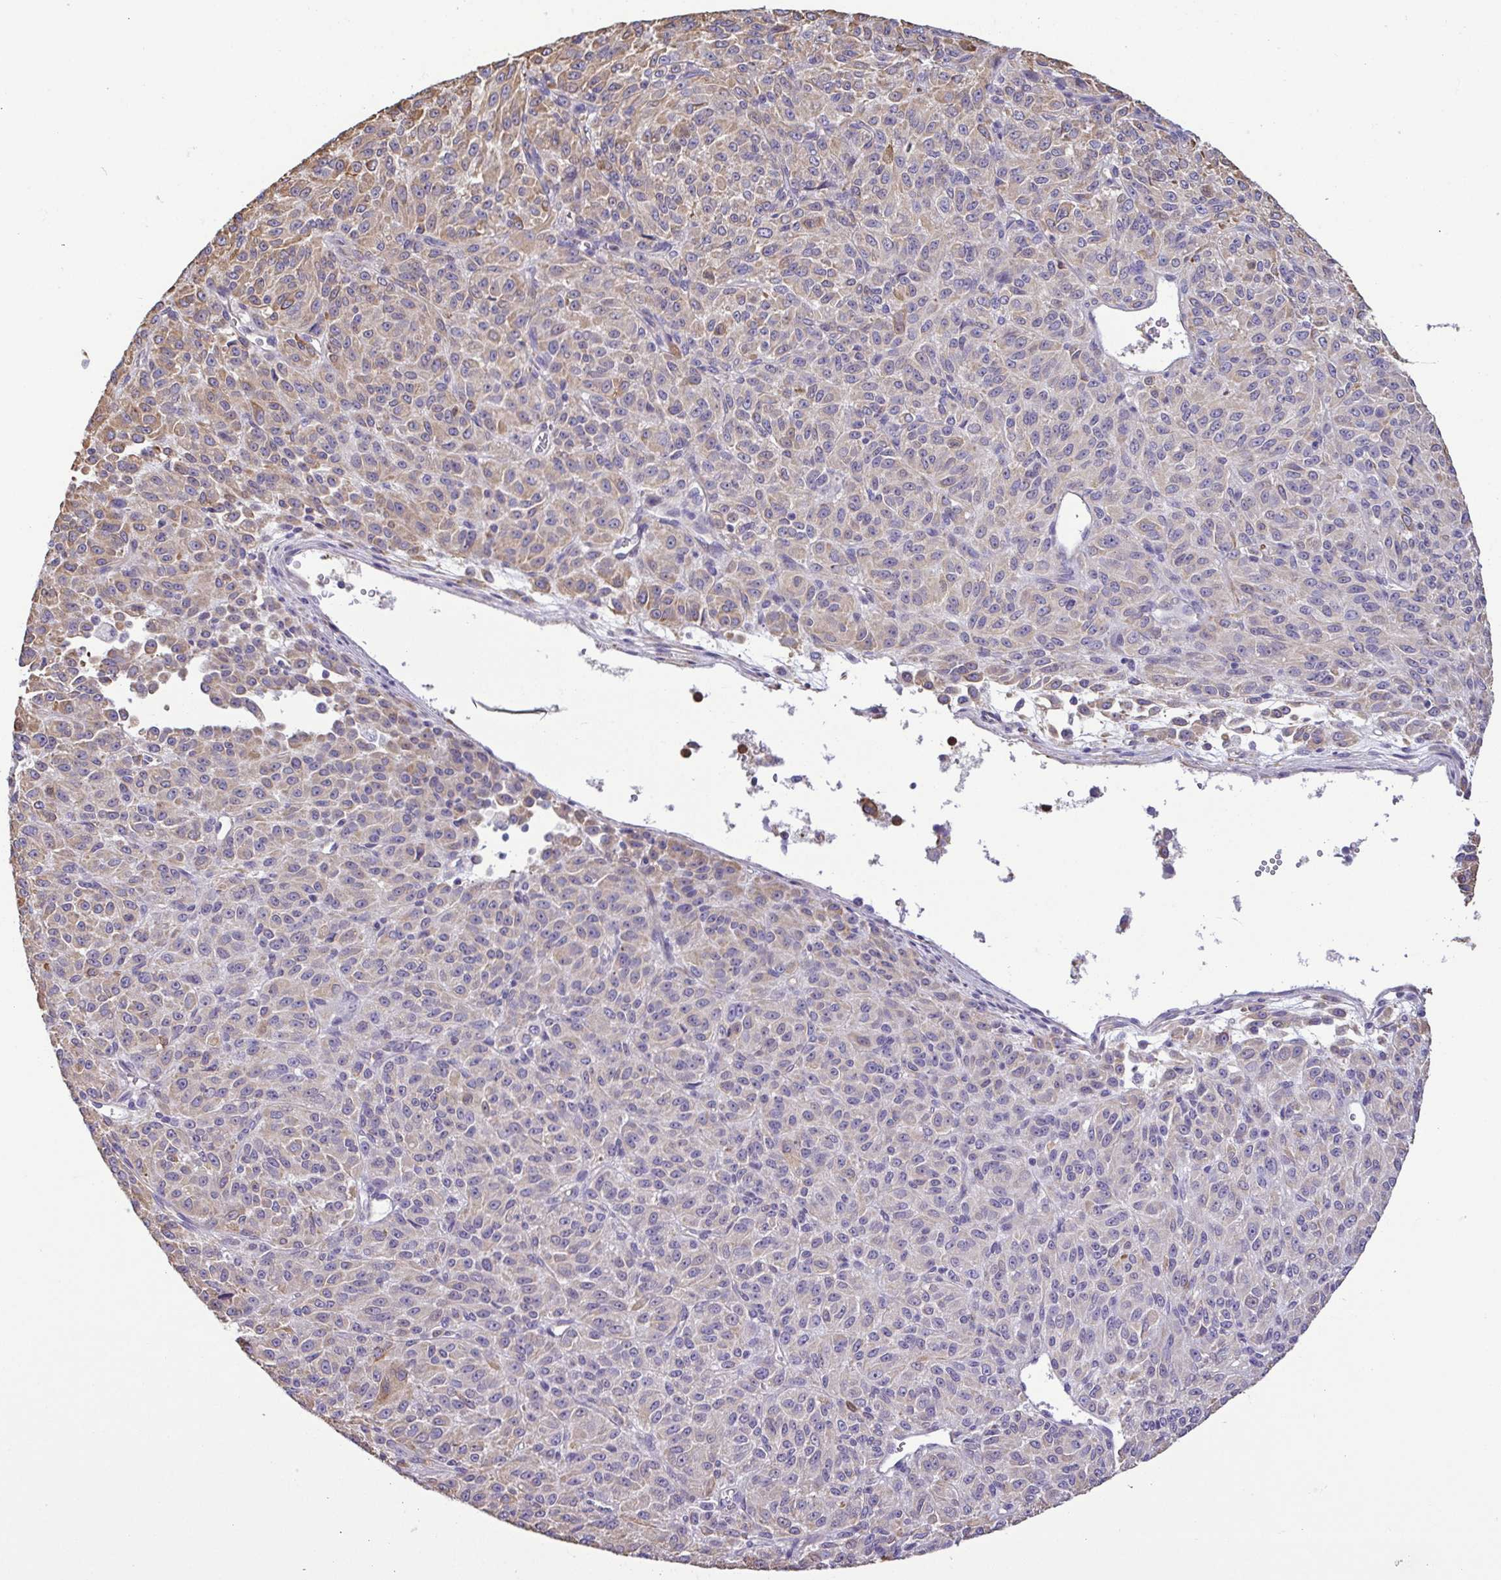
{"staining": {"intensity": "weak", "quantity": "<25%", "location": "cytoplasmic/membranous"}, "tissue": "melanoma", "cell_type": "Tumor cells", "image_type": "cancer", "snomed": [{"axis": "morphology", "description": "Malignant melanoma, Metastatic site"}, {"axis": "topography", "description": "Brain"}], "caption": "Protein analysis of malignant melanoma (metastatic site) displays no significant expression in tumor cells.", "gene": "MYL10", "patient": {"sex": "female", "age": 56}}